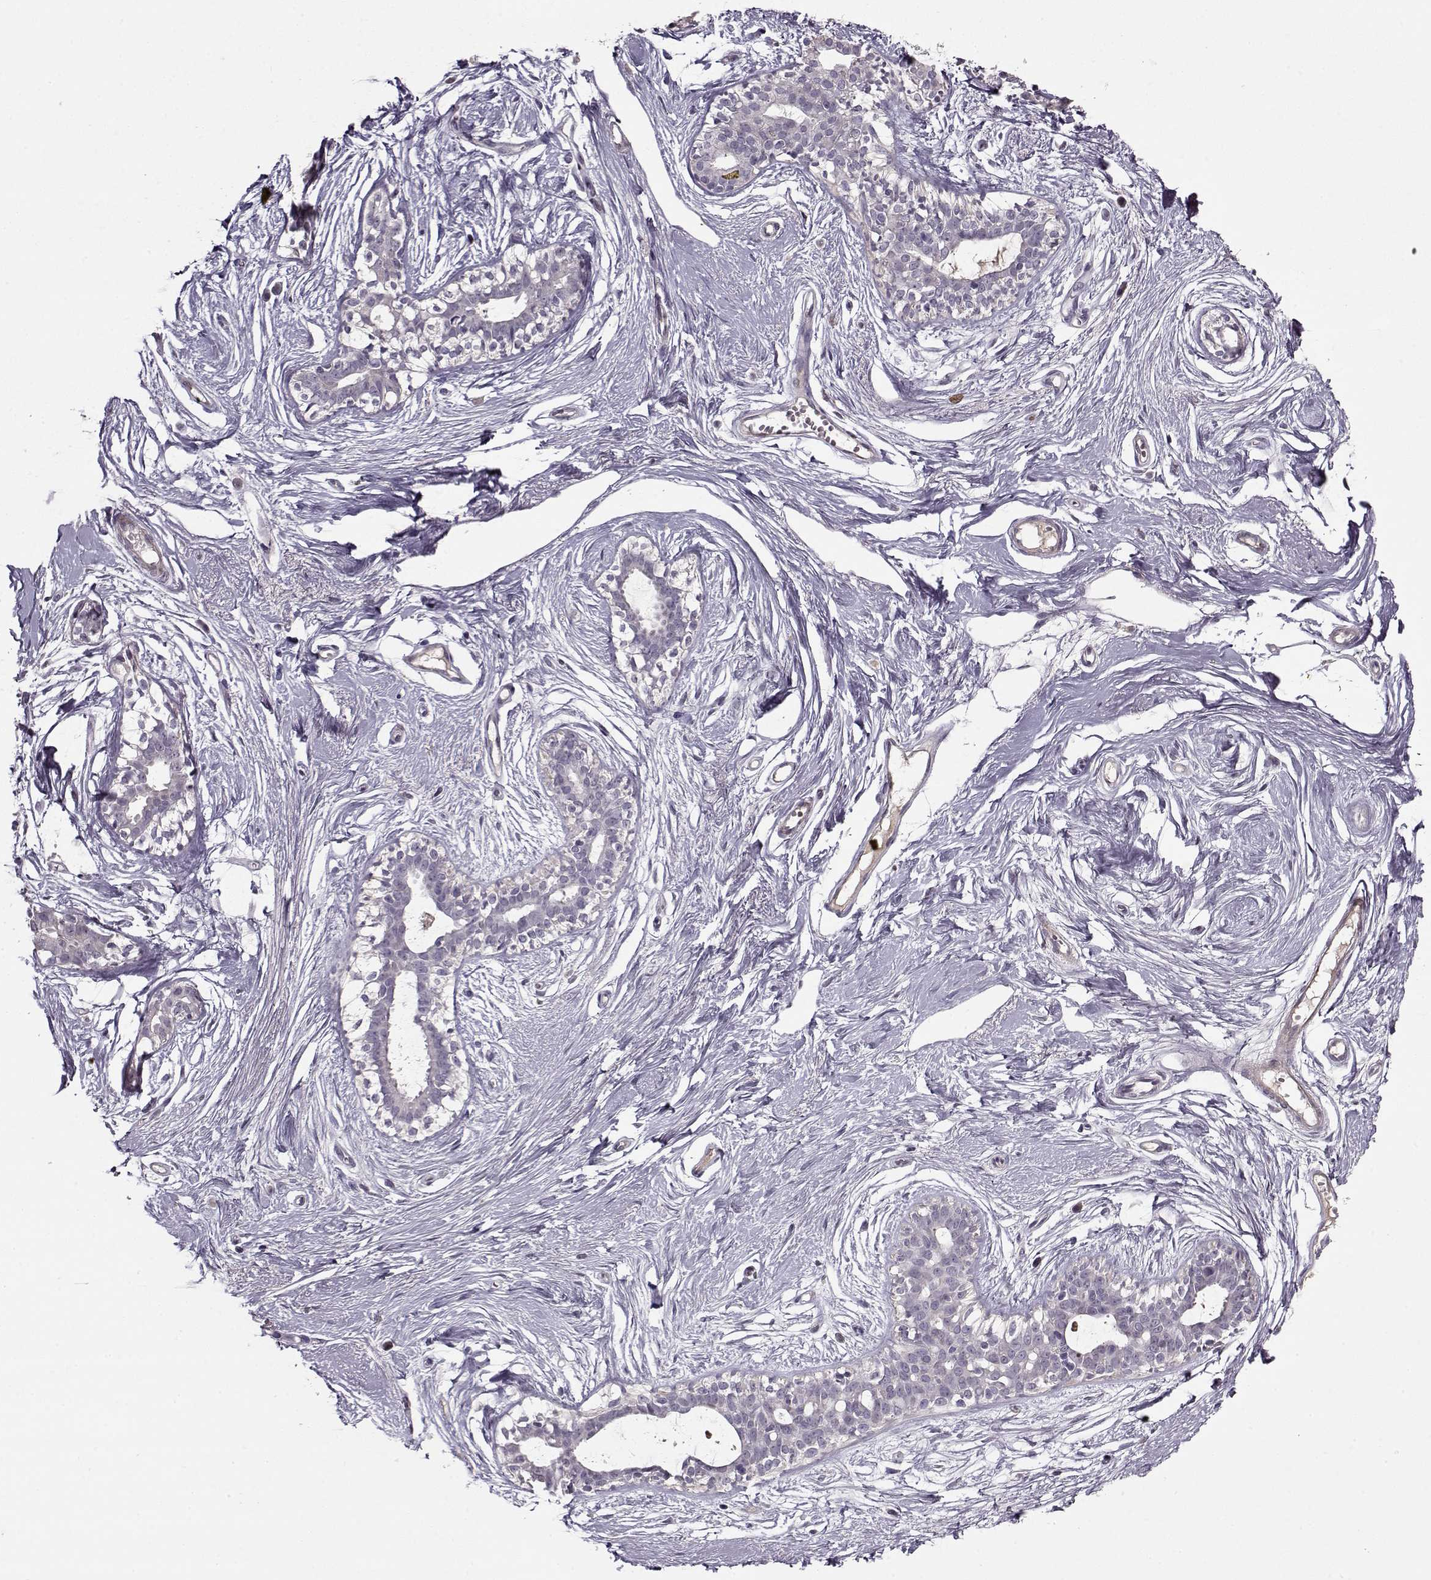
{"staining": {"intensity": "negative", "quantity": "none", "location": "none"}, "tissue": "breast", "cell_type": "Adipocytes", "image_type": "normal", "snomed": [{"axis": "morphology", "description": "Normal tissue, NOS"}, {"axis": "topography", "description": "Breast"}], "caption": "Immunohistochemistry photomicrograph of benign breast: breast stained with DAB reveals no significant protein positivity in adipocytes.", "gene": "KRT9", "patient": {"sex": "female", "age": 49}}